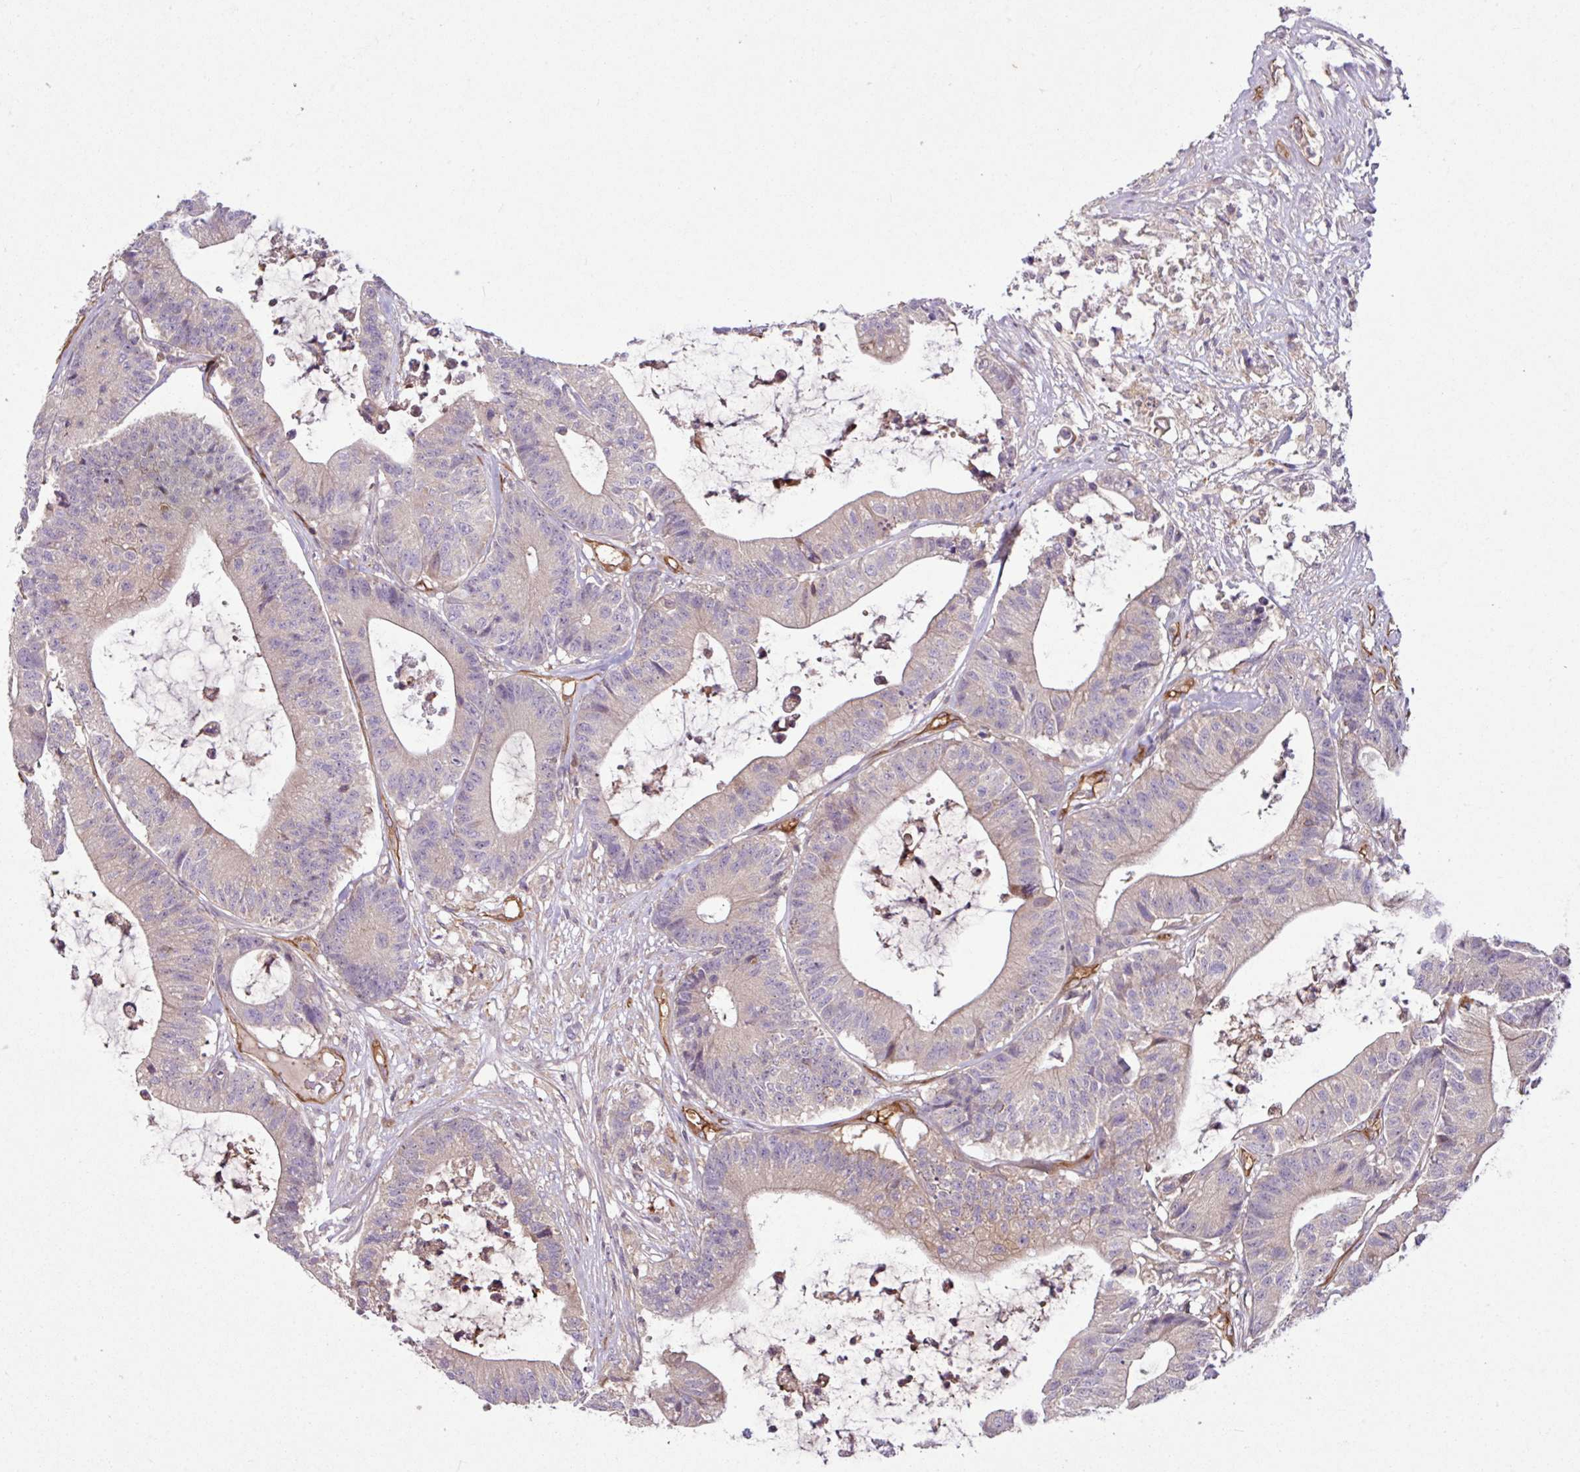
{"staining": {"intensity": "negative", "quantity": "none", "location": "none"}, "tissue": "colorectal cancer", "cell_type": "Tumor cells", "image_type": "cancer", "snomed": [{"axis": "morphology", "description": "Adenocarcinoma, NOS"}, {"axis": "topography", "description": "Colon"}], "caption": "IHC photomicrograph of human colorectal cancer (adenocarcinoma) stained for a protein (brown), which exhibits no staining in tumor cells.", "gene": "ZNF106", "patient": {"sex": "female", "age": 84}}